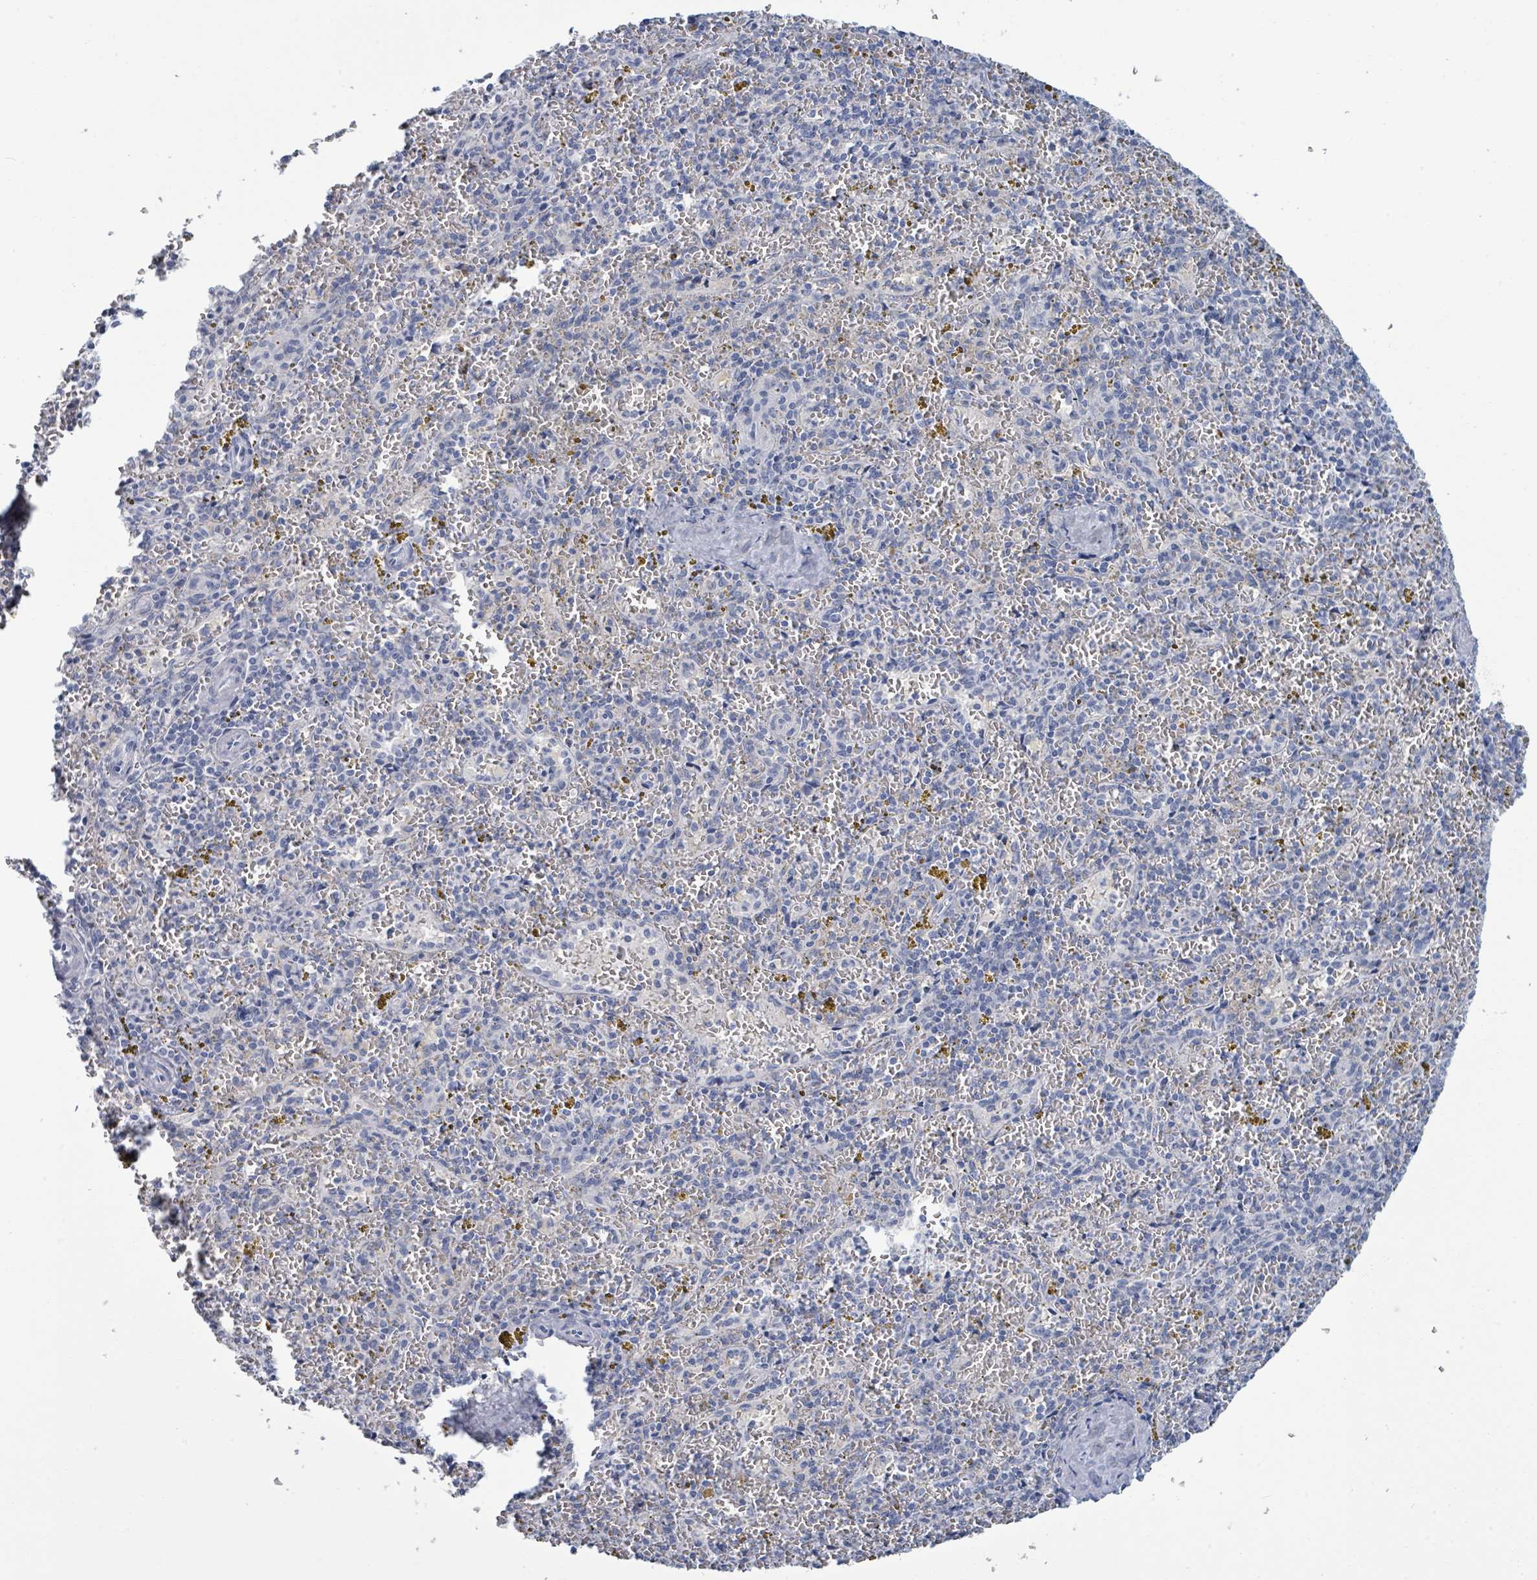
{"staining": {"intensity": "negative", "quantity": "none", "location": "none"}, "tissue": "spleen", "cell_type": "Cells in red pulp", "image_type": "normal", "snomed": [{"axis": "morphology", "description": "Normal tissue, NOS"}, {"axis": "topography", "description": "Spleen"}], "caption": "Immunohistochemistry micrograph of normal spleen: human spleen stained with DAB shows no significant protein positivity in cells in red pulp. Nuclei are stained in blue.", "gene": "VPS13D", "patient": {"sex": "male", "age": 57}}